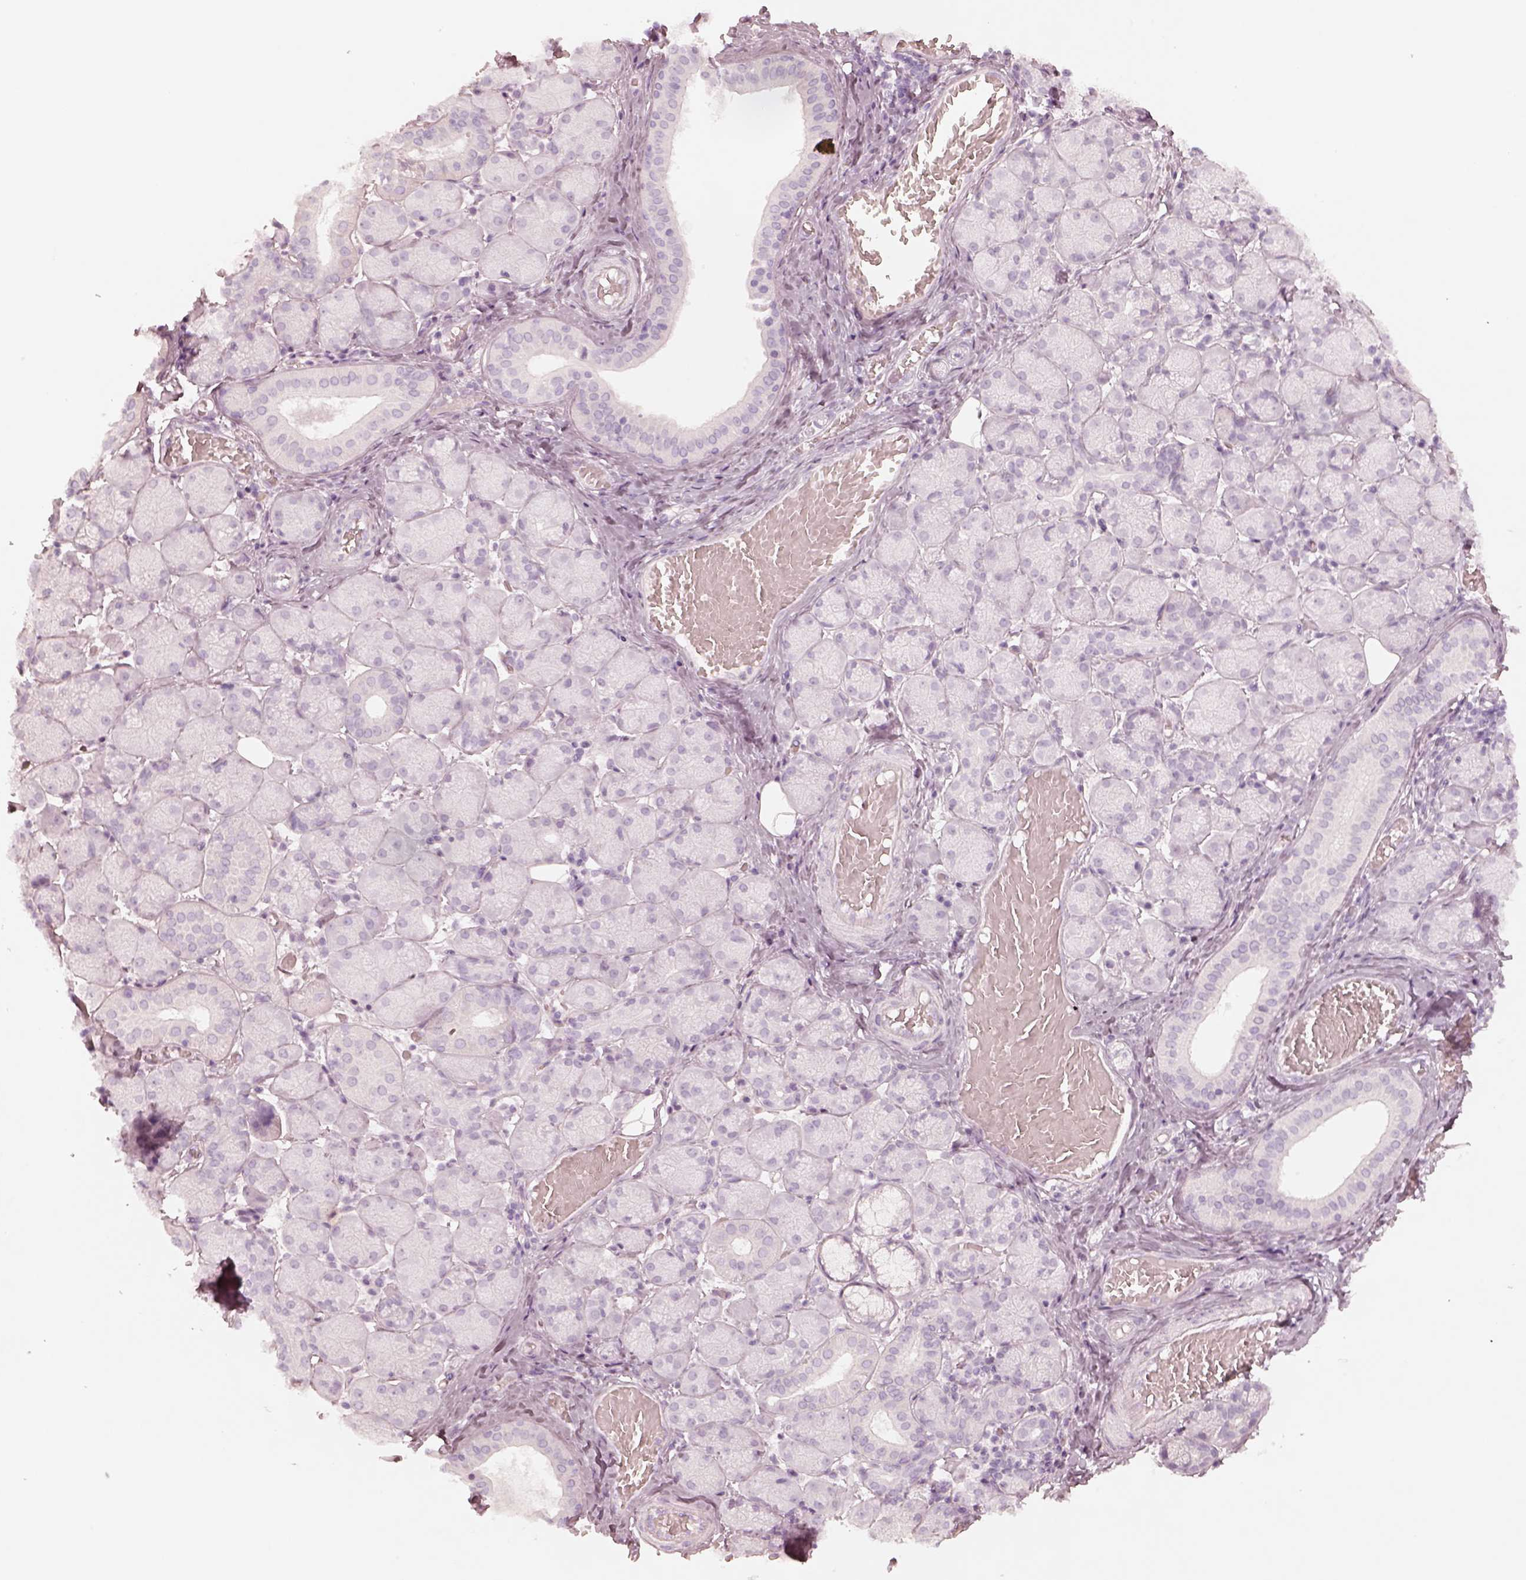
{"staining": {"intensity": "negative", "quantity": "none", "location": "none"}, "tissue": "salivary gland", "cell_type": "Glandular cells", "image_type": "normal", "snomed": [{"axis": "morphology", "description": "Normal tissue, NOS"}, {"axis": "topography", "description": "Salivary gland"}, {"axis": "topography", "description": "Peripheral nerve tissue"}], "caption": "Glandular cells are negative for protein expression in normal human salivary gland. (DAB IHC visualized using brightfield microscopy, high magnification).", "gene": "KRT82", "patient": {"sex": "female", "age": 24}}